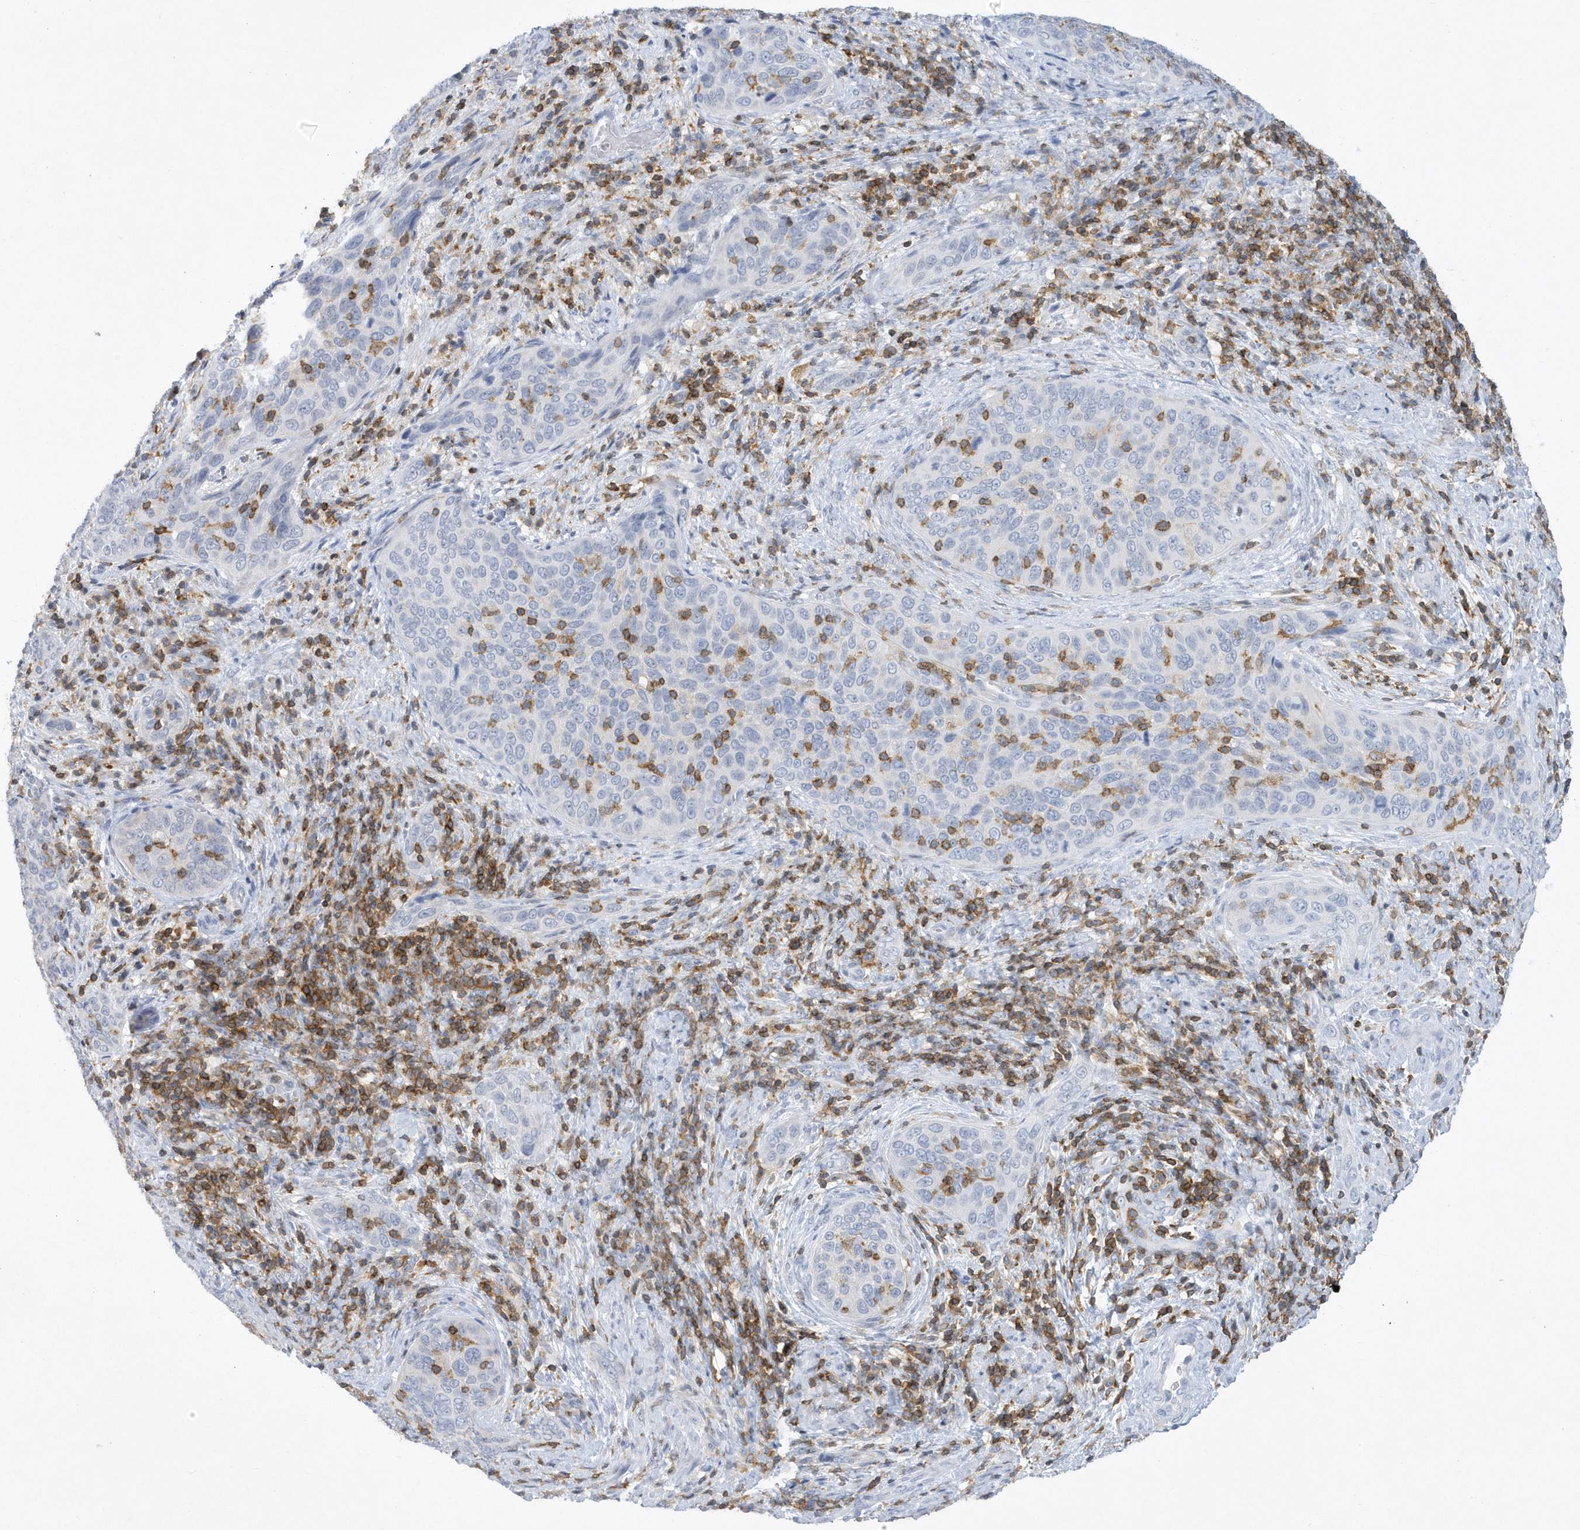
{"staining": {"intensity": "negative", "quantity": "none", "location": "none"}, "tissue": "cervical cancer", "cell_type": "Tumor cells", "image_type": "cancer", "snomed": [{"axis": "morphology", "description": "Squamous cell carcinoma, NOS"}, {"axis": "topography", "description": "Cervix"}], "caption": "Immunohistochemistry (IHC) of human cervical cancer displays no positivity in tumor cells.", "gene": "PSD4", "patient": {"sex": "female", "age": 60}}